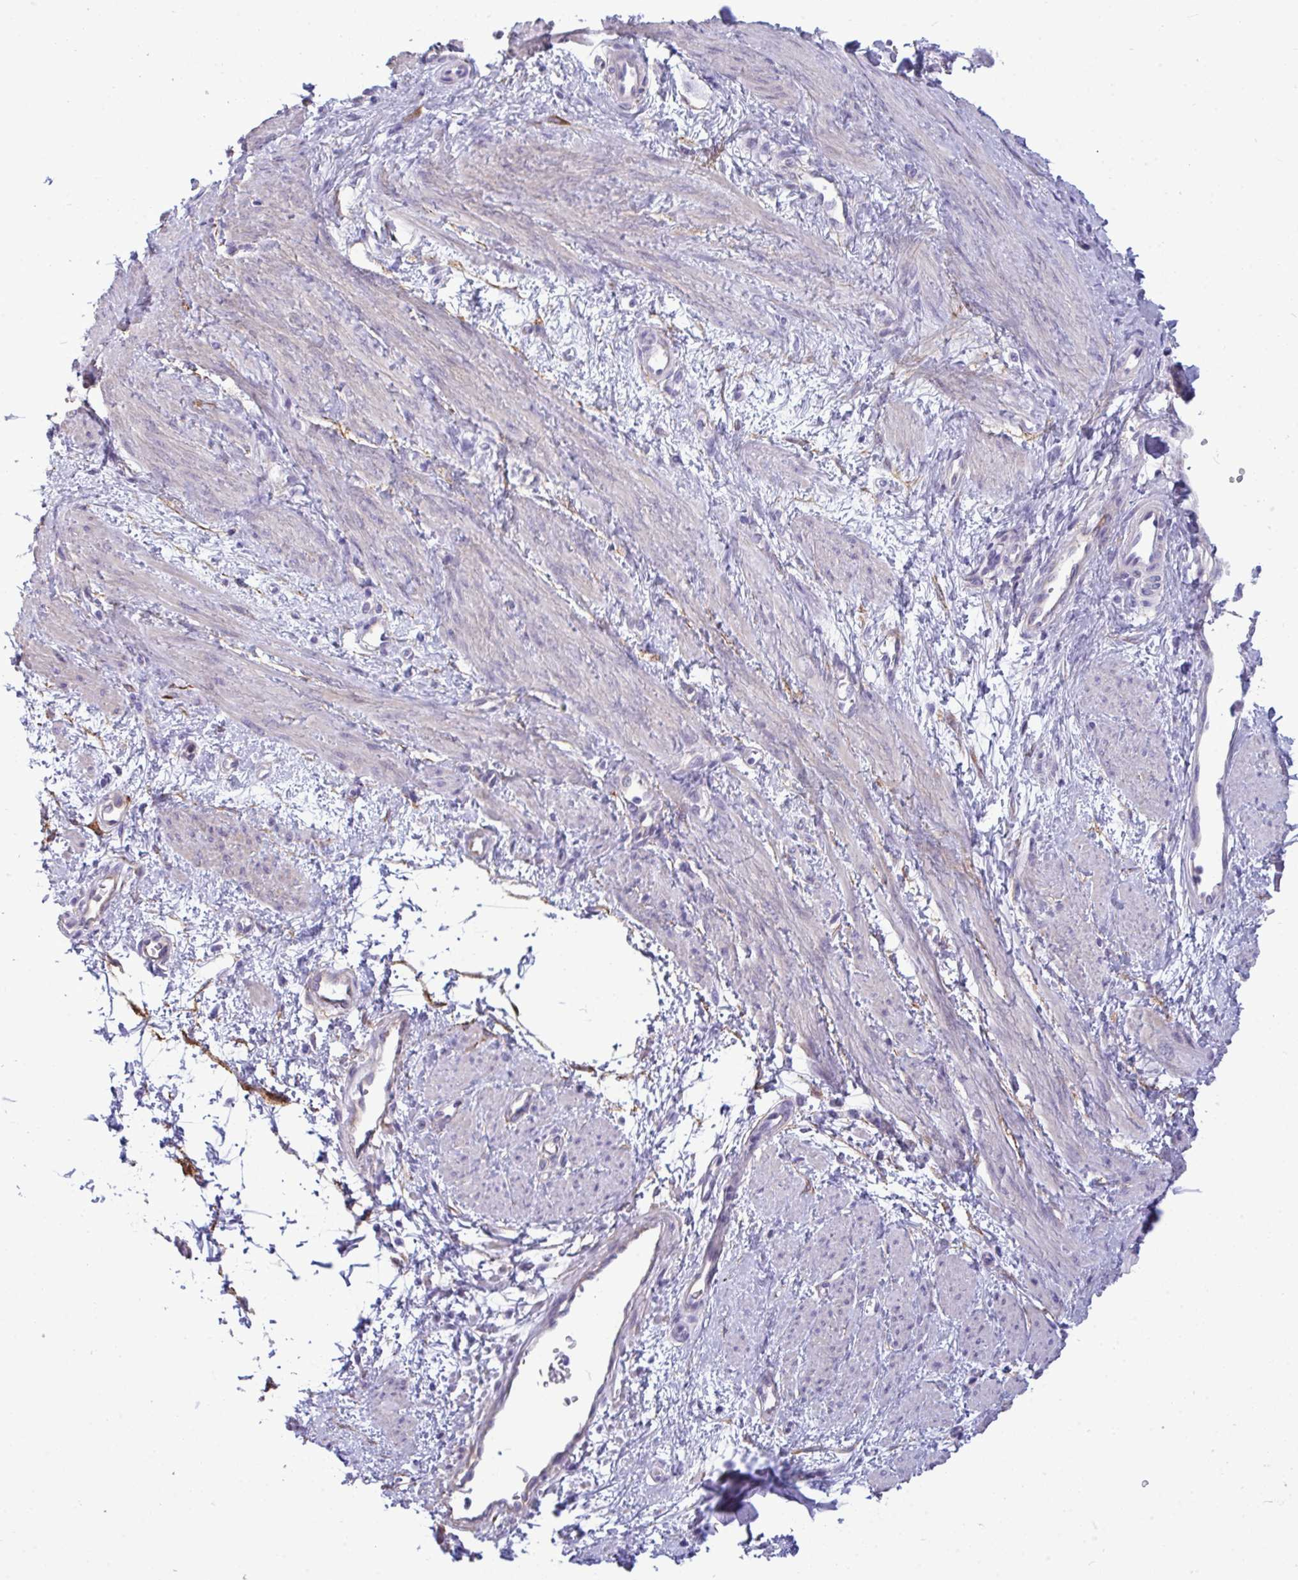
{"staining": {"intensity": "negative", "quantity": "none", "location": "none"}, "tissue": "smooth muscle", "cell_type": "Smooth muscle cells", "image_type": "normal", "snomed": [{"axis": "morphology", "description": "Normal tissue, NOS"}, {"axis": "topography", "description": "Smooth muscle"}, {"axis": "topography", "description": "Uterus"}], "caption": "Immunohistochemistry (IHC) histopathology image of benign smooth muscle: human smooth muscle stained with DAB (3,3'-diaminobenzidine) shows no significant protein staining in smooth muscle cells.", "gene": "MYH10", "patient": {"sex": "female", "age": 39}}